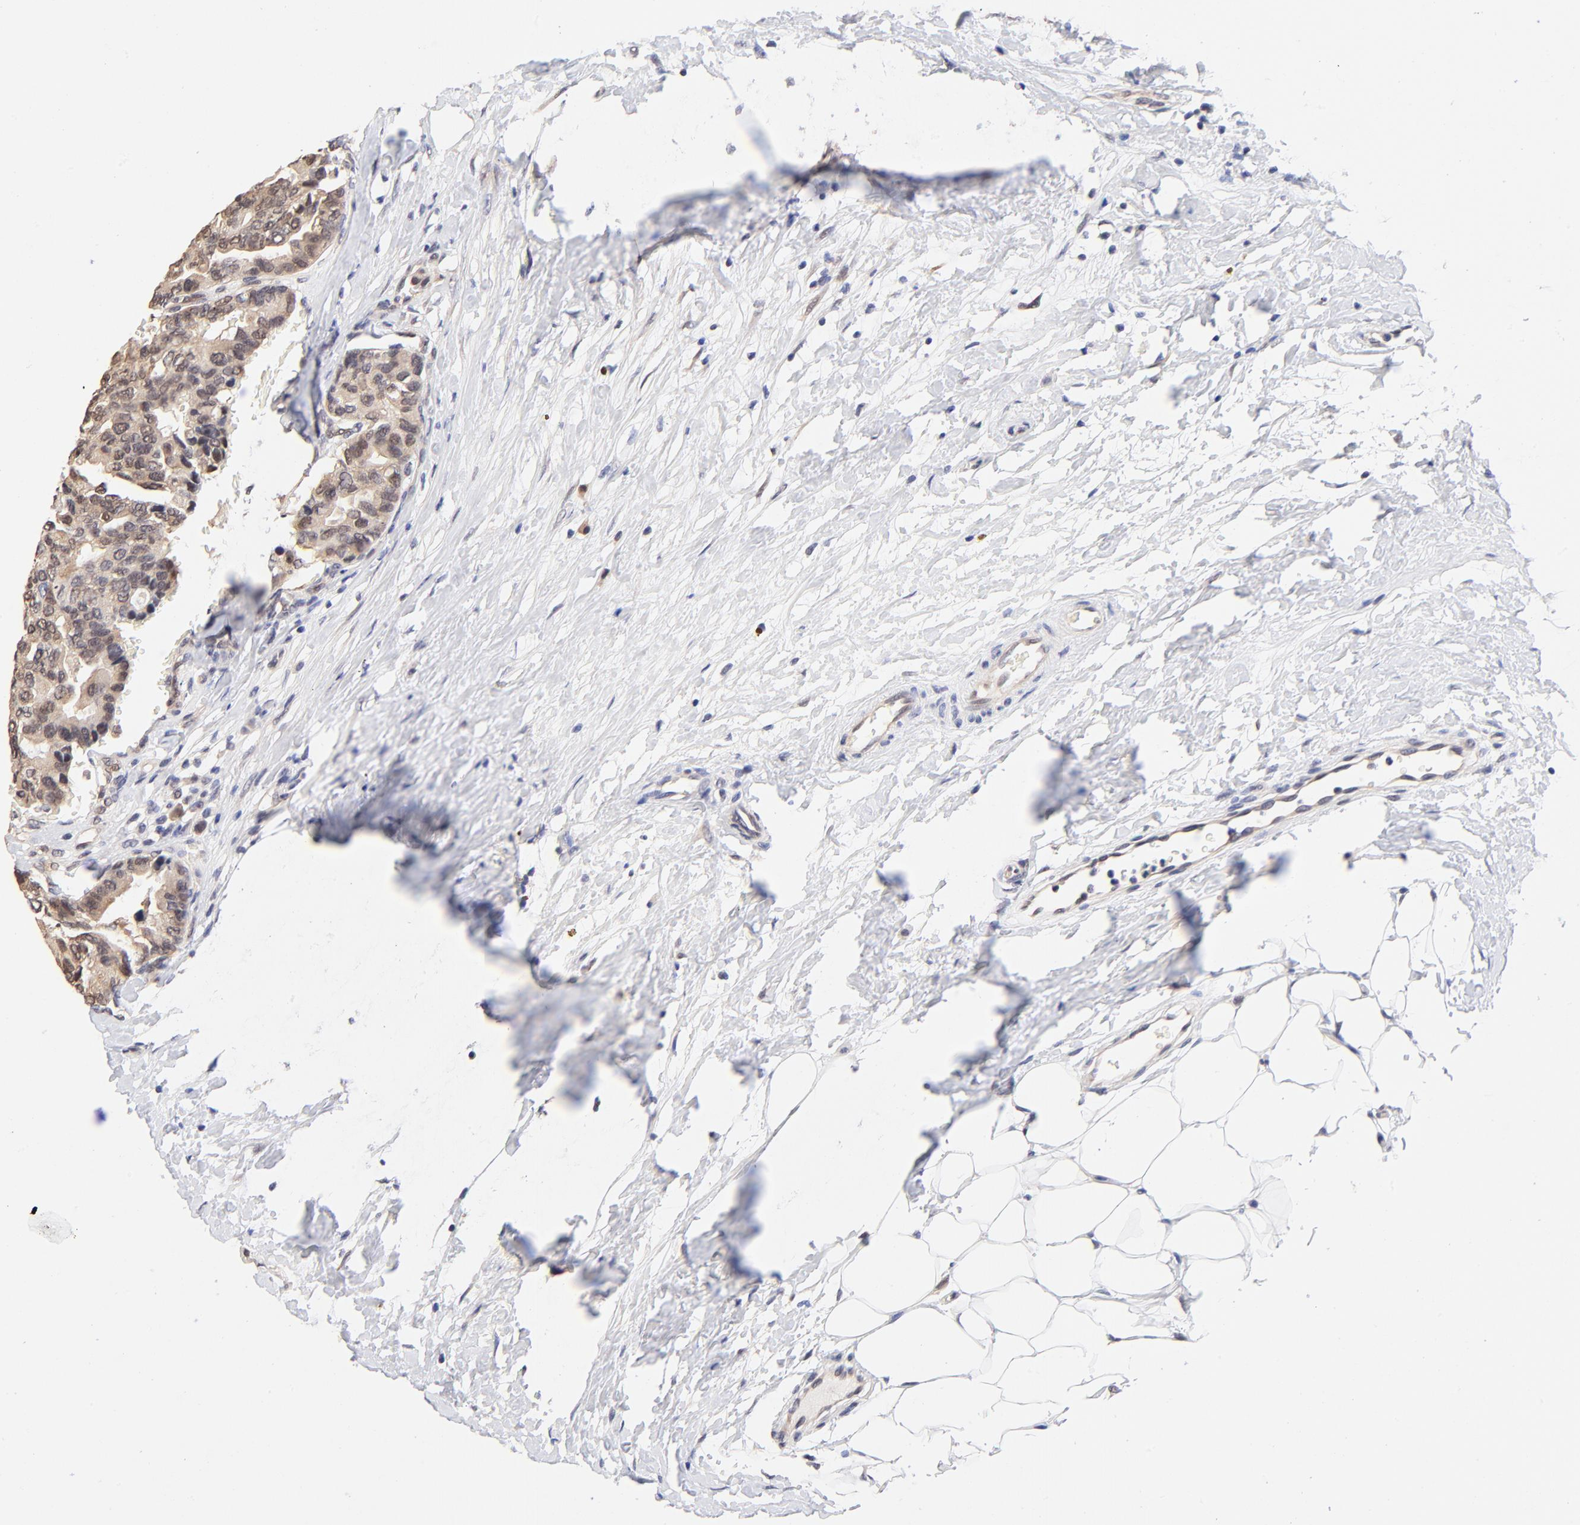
{"staining": {"intensity": "weak", "quantity": ">75%", "location": "cytoplasmic/membranous,nuclear"}, "tissue": "breast cancer", "cell_type": "Tumor cells", "image_type": "cancer", "snomed": [{"axis": "morphology", "description": "Duct carcinoma"}, {"axis": "topography", "description": "Breast"}], "caption": "Weak cytoplasmic/membranous and nuclear expression is appreciated in about >75% of tumor cells in breast cancer. (brown staining indicates protein expression, while blue staining denotes nuclei).", "gene": "TXNL1", "patient": {"sex": "female", "age": 69}}